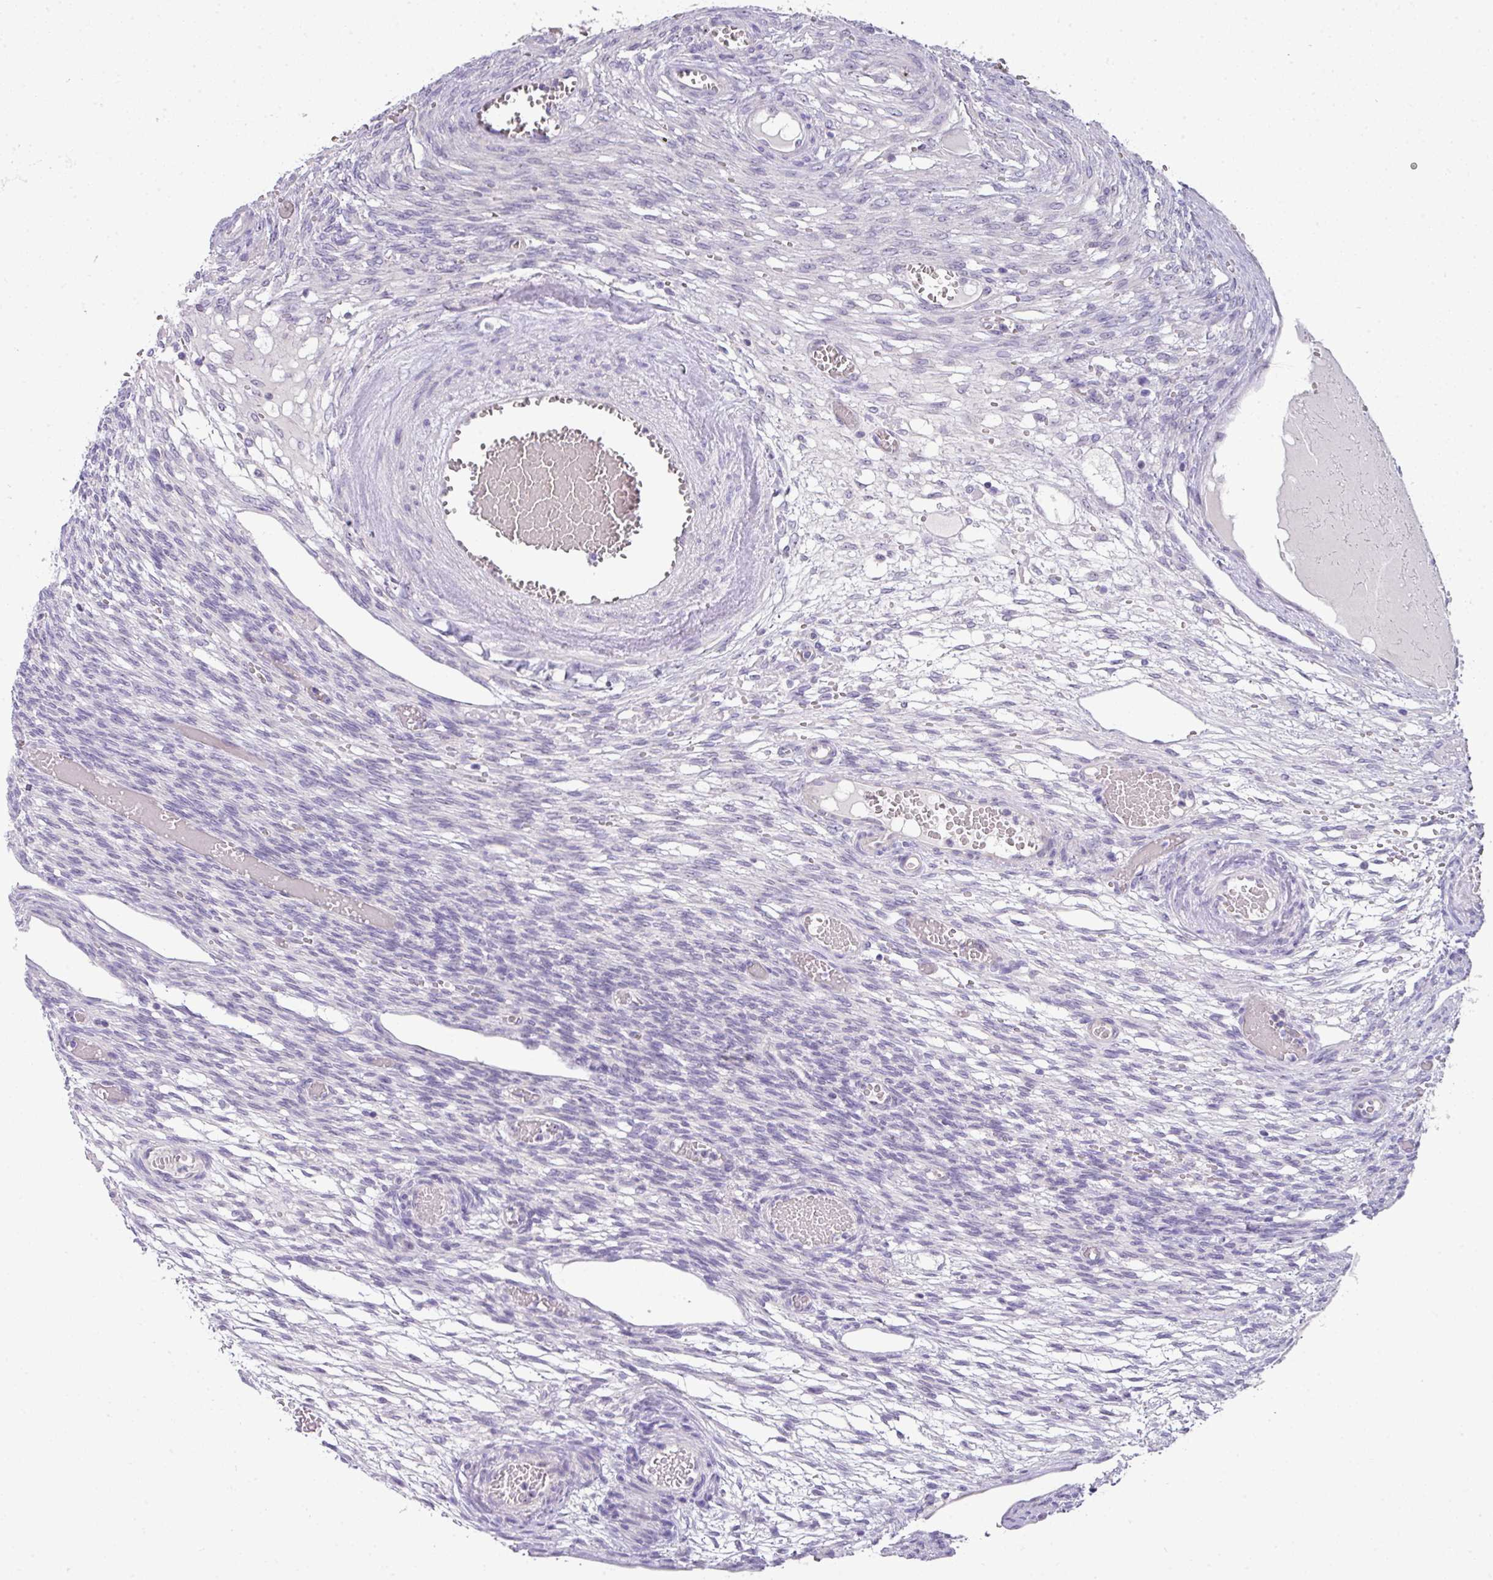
{"staining": {"intensity": "moderate", "quantity": "<25%", "location": "cytoplasmic/membranous,nuclear"}, "tissue": "ovary", "cell_type": "Follicle cells", "image_type": "normal", "snomed": [{"axis": "morphology", "description": "Normal tissue, NOS"}, {"axis": "topography", "description": "Ovary"}], "caption": "High-power microscopy captured an immunohistochemistry image of benign ovary, revealing moderate cytoplasmic/membranous,nuclear expression in approximately <25% of follicle cells. (brown staining indicates protein expression, while blue staining denotes nuclei).", "gene": "GCG", "patient": {"sex": "female", "age": 67}}